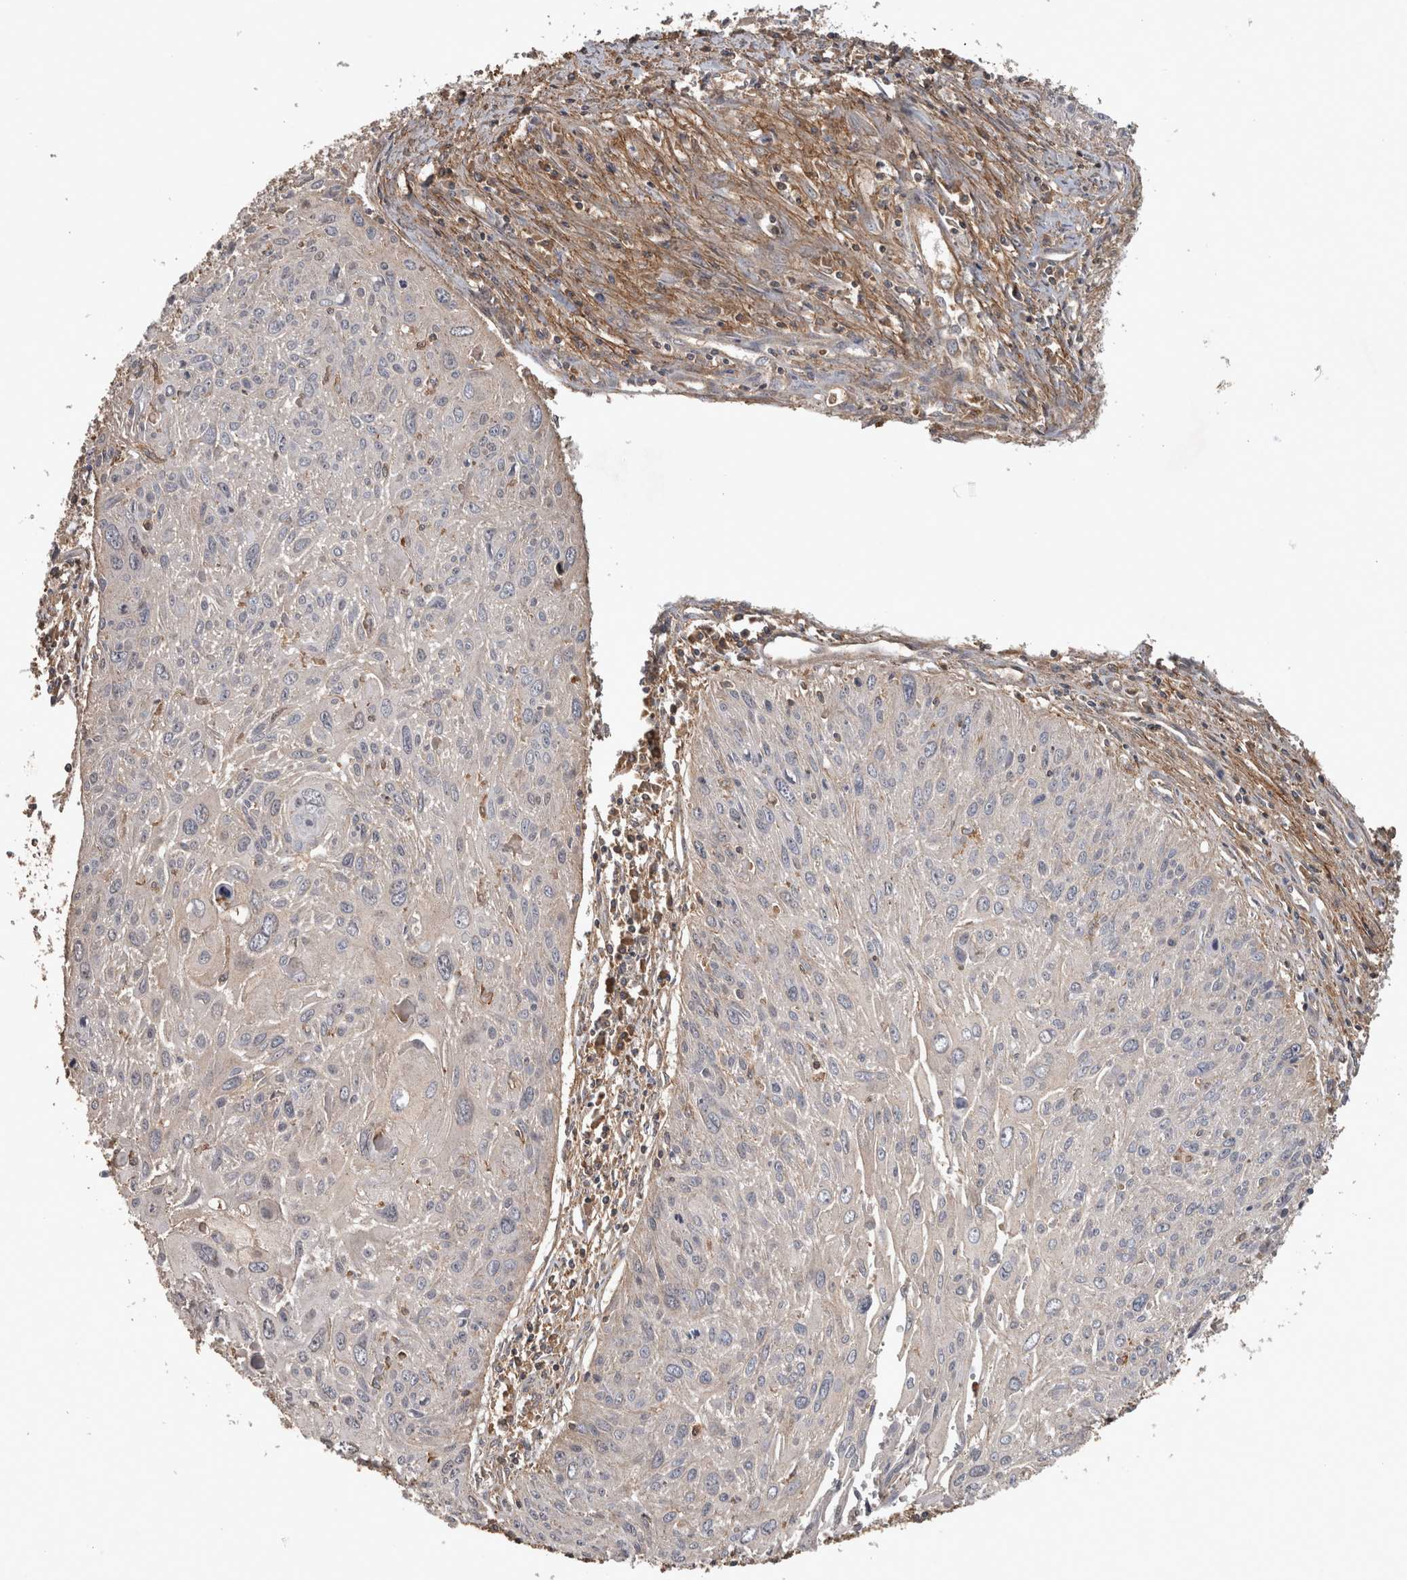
{"staining": {"intensity": "negative", "quantity": "none", "location": "none"}, "tissue": "cervical cancer", "cell_type": "Tumor cells", "image_type": "cancer", "snomed": [{"axis": "morphology", "description": "Squamous cell carcinoma, NOS"}, {"axis": "topography", "description": "Cervix"}], "caption": "Immunohistochemistry histopathology image of human cervical cancer (squamous cell carcinoma) stained for a protein (brown), which exhibits no positivity in tumor cells.", "gene": "TRMT61B", "patient": {"sex": "female", "age": 51}}